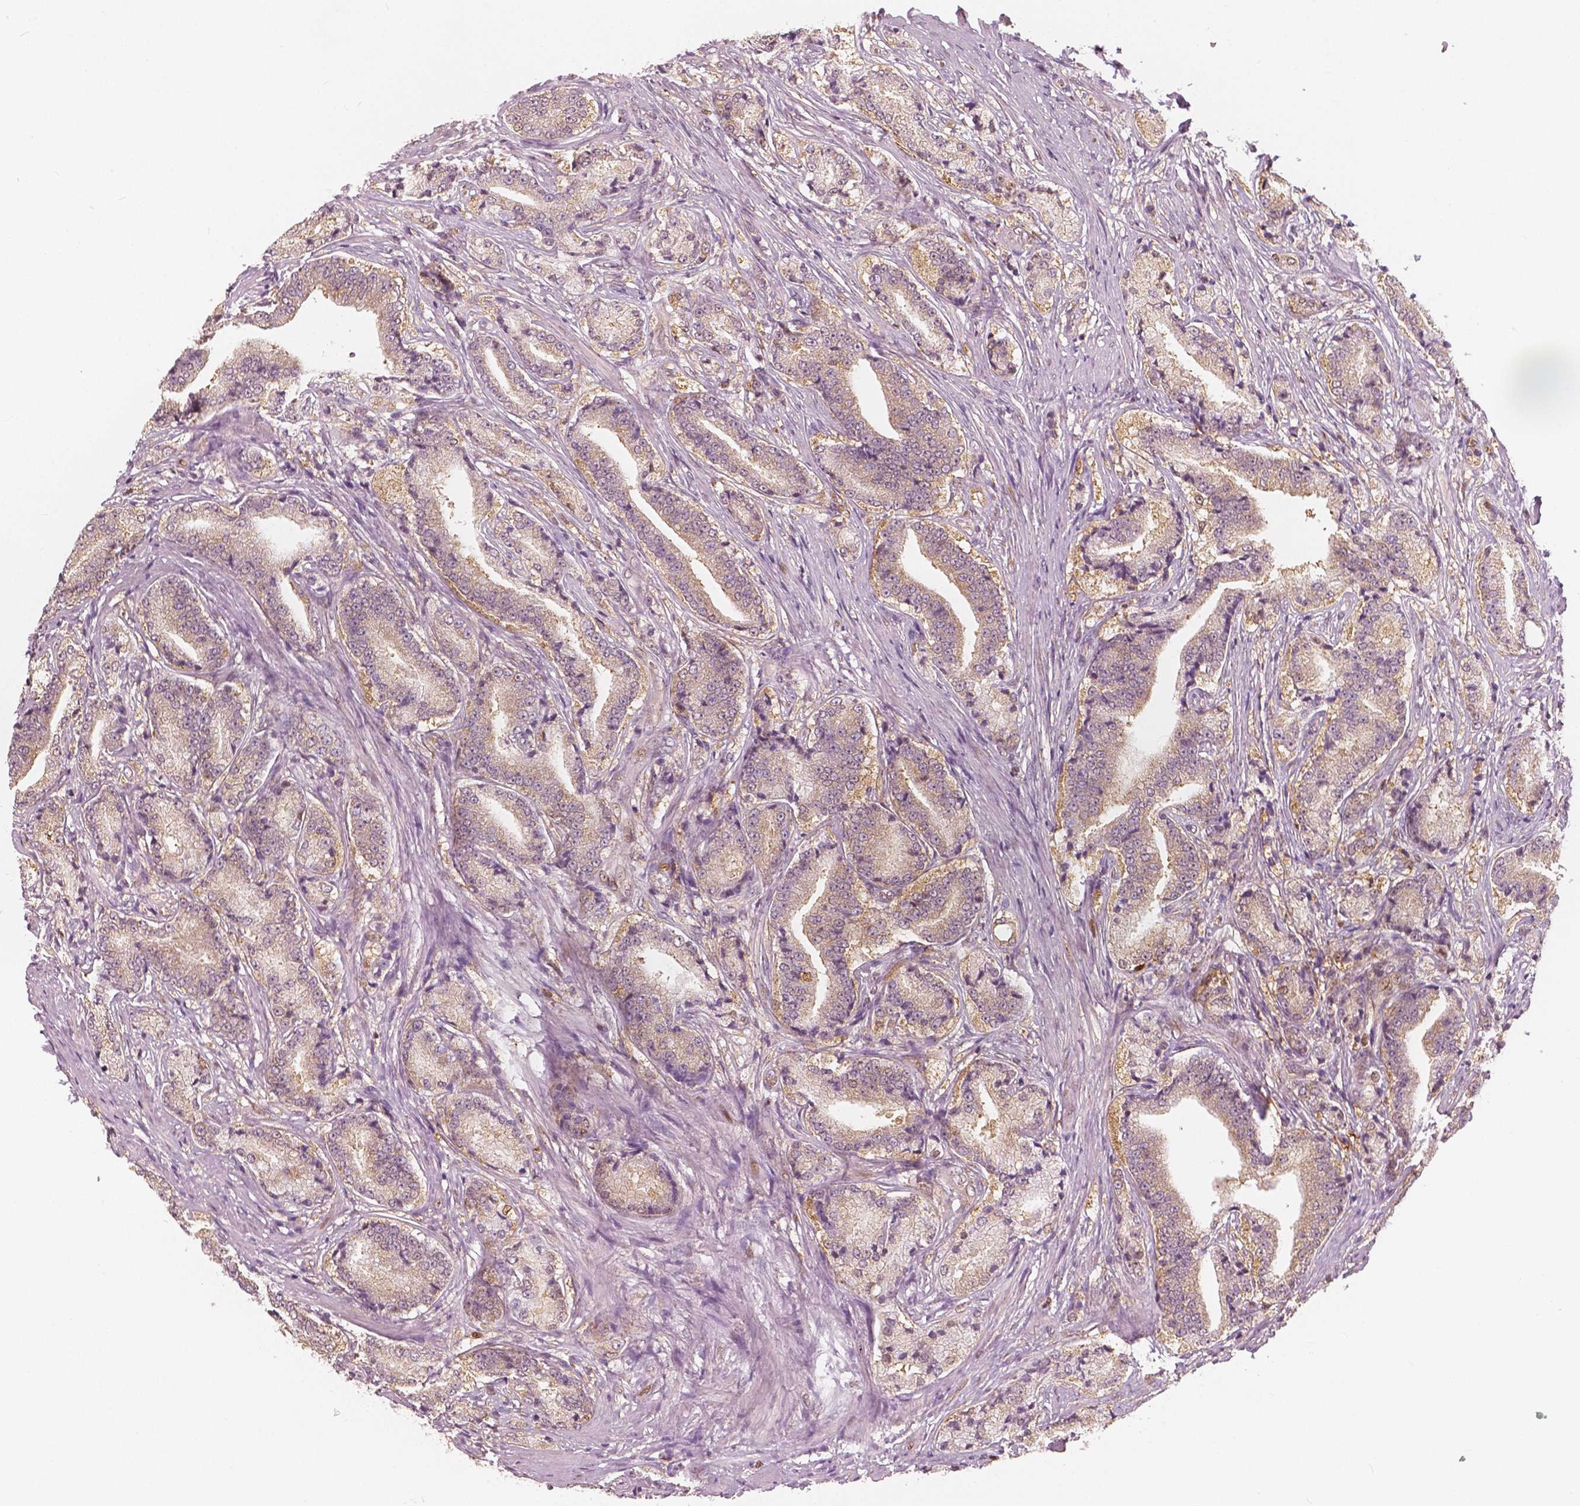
{"staining": {"intensity": "weak", "quantity": ">75%", "location": "cytoplasmic/membranous"}, "tissue": "prostate cancer", "cell_type": "Tumor cells", "image_type": "cancer", "snomed": [{"axis": "morphology", "description": "Adenocarcinoma, High grade"}, {"axis": "topography", "description": "Prostate and seminal vesicle, NOS"}], "caption": "Tumor cells demonstrate low levels of weak cytoplasmic/membranous expression in approximately >75% of cells in adenocarcinoma (high-grade) (prostate).", "gene": "SQSTM1", "patient": {"sex": "male", "age": 61}}